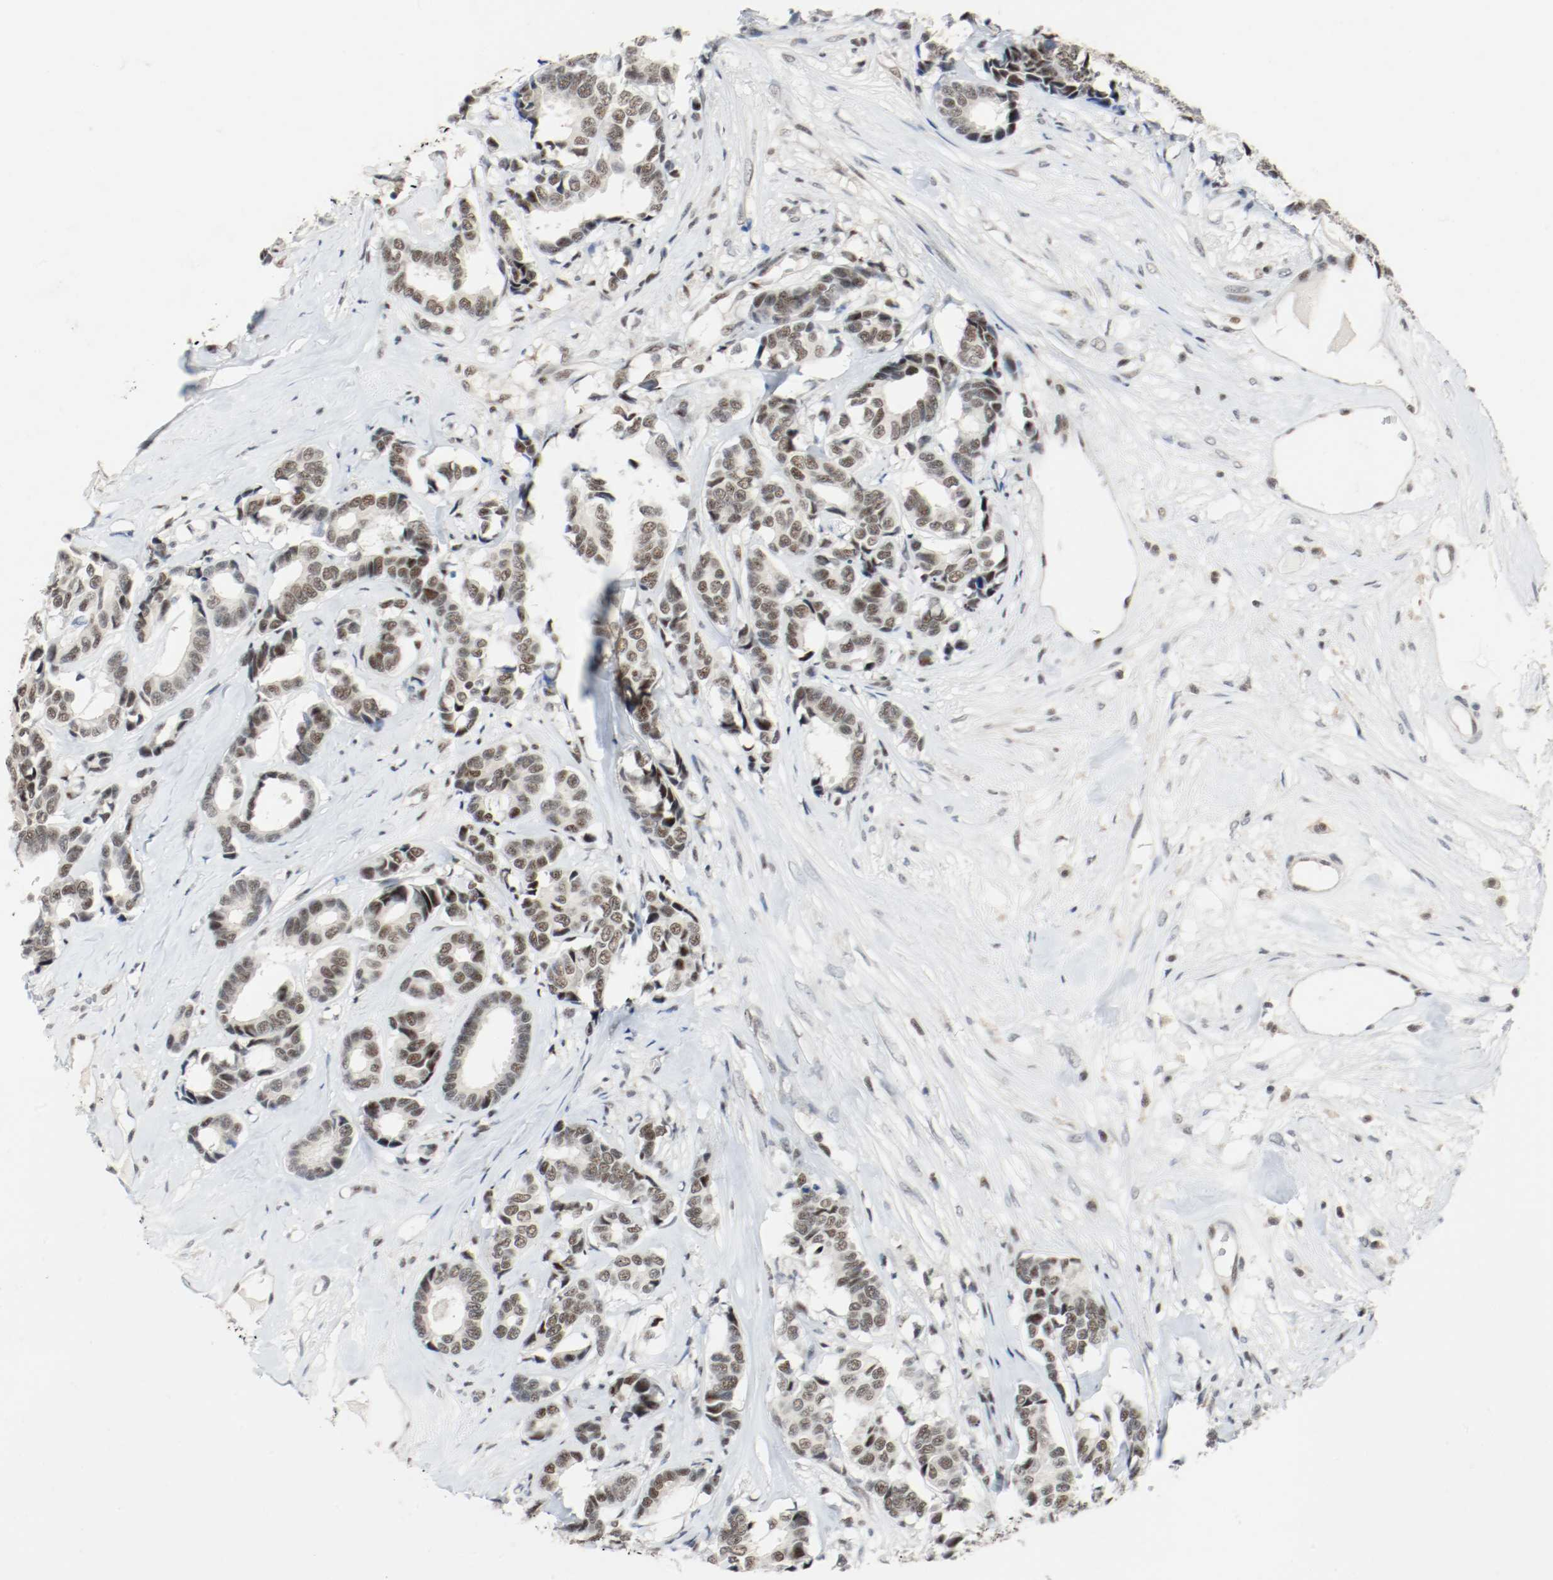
{"staining": {"intensity": "weak", "quantity": ">75%", "location": "nuclear"}, "tissue": "breast cancer", "cell_type": "Tumor cells", "image_type": "cancer", "snomed": [{"axis": "morphology", "description": "Duct carcinoma"}, {"axis": "topography", "description": "Breast"}], "caption": "Invasive ductal carcinoma (breast) stained with a brown dye reveals weak nuclear positive positivity in about >75% of tumor cells.", "gene": "ASH1L", "patient": {"sex": "female", "age": 87}}